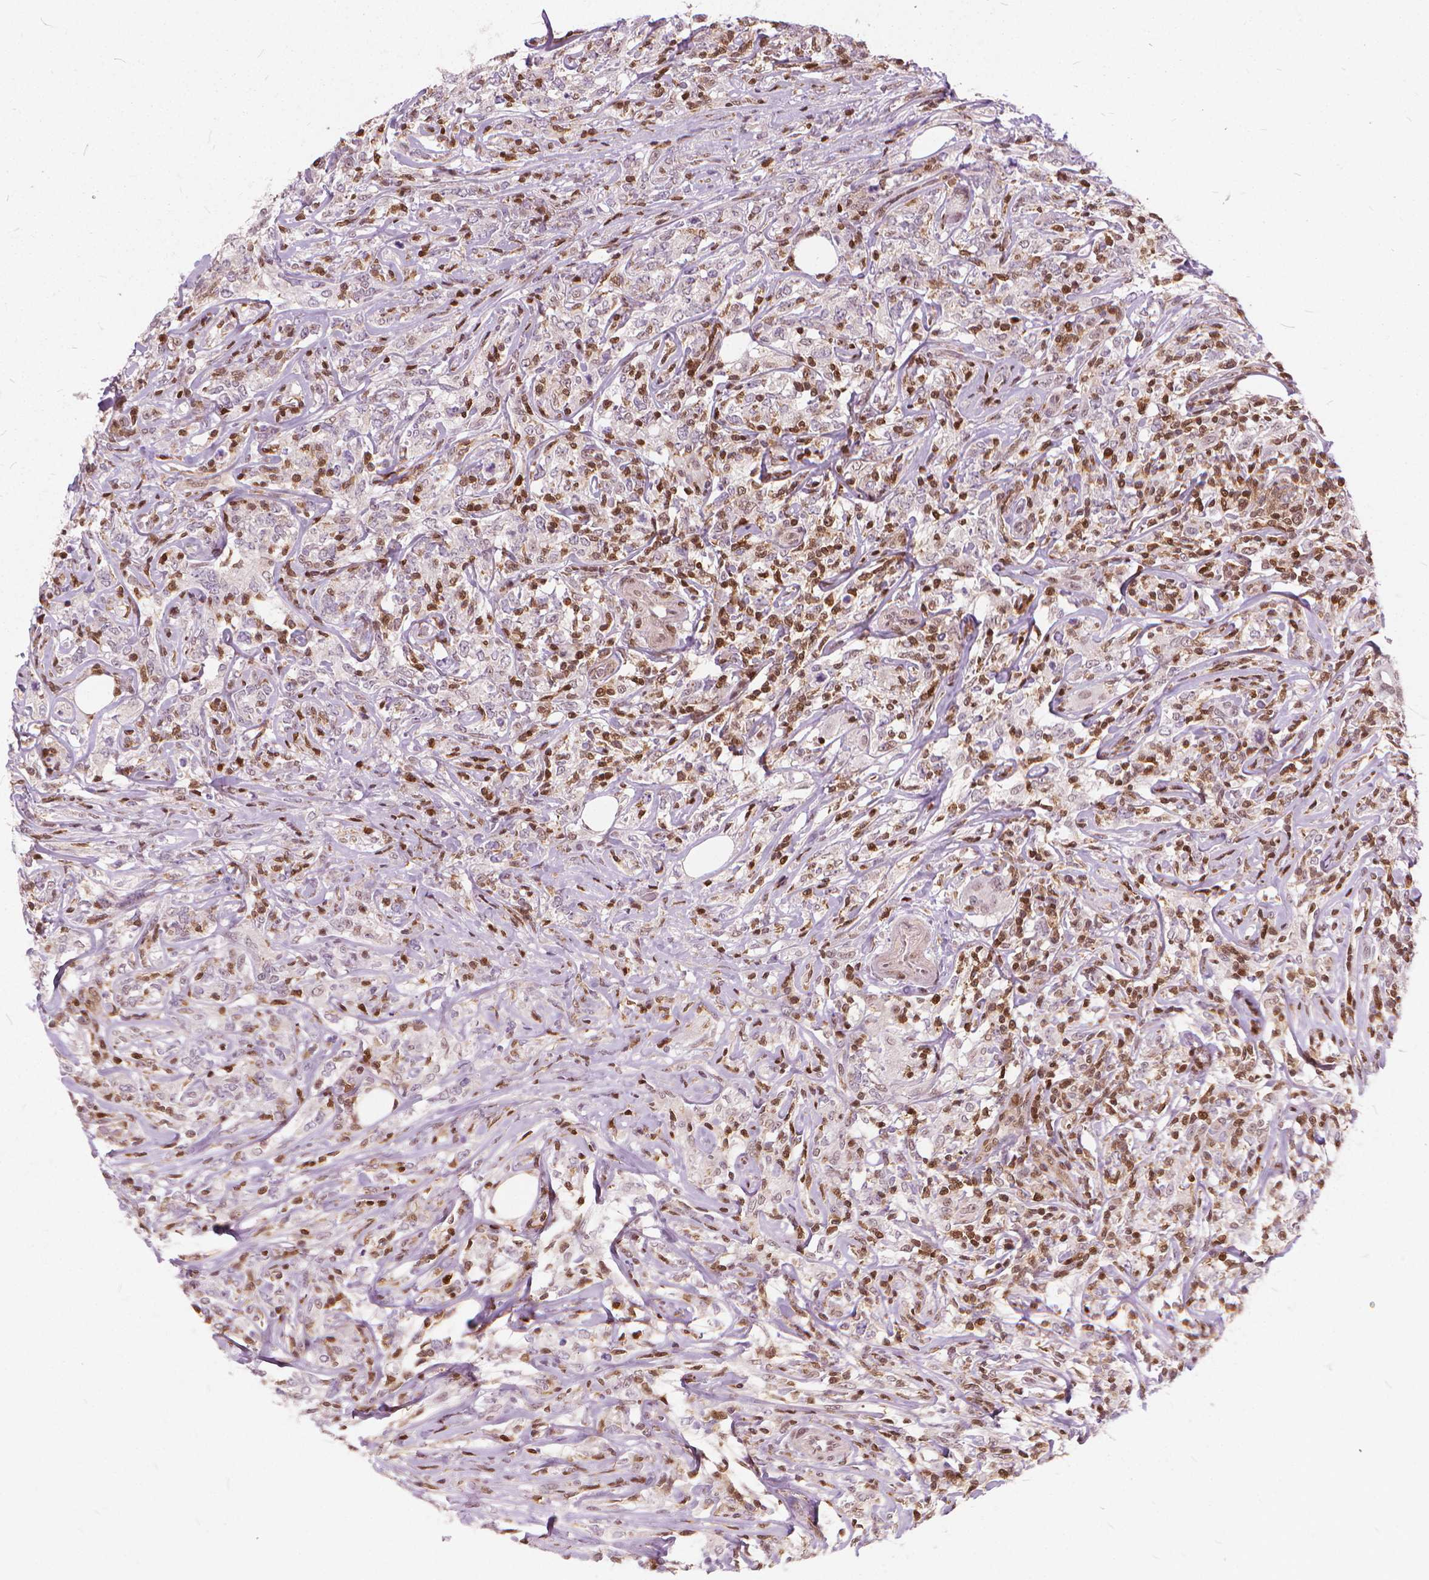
{"staining": {"intensity": "weak", "quantity": "<25%", "location": "nuclear"}, "tissue": "lymphoma", "cell_type": "Tumor cells", "image_type": "cancer", "snomed": [{"axis": "morphology", "description": "Malignant lymphoma, non-Hodgkin's type, High grade"}, {"axis": "topography", "description": "Lymph node"}], "caption": "There is no significant positivity in tumor cells of lymphoma.", "gene": "STAT5B", "patient": {"sex": "female", "age": 84}}